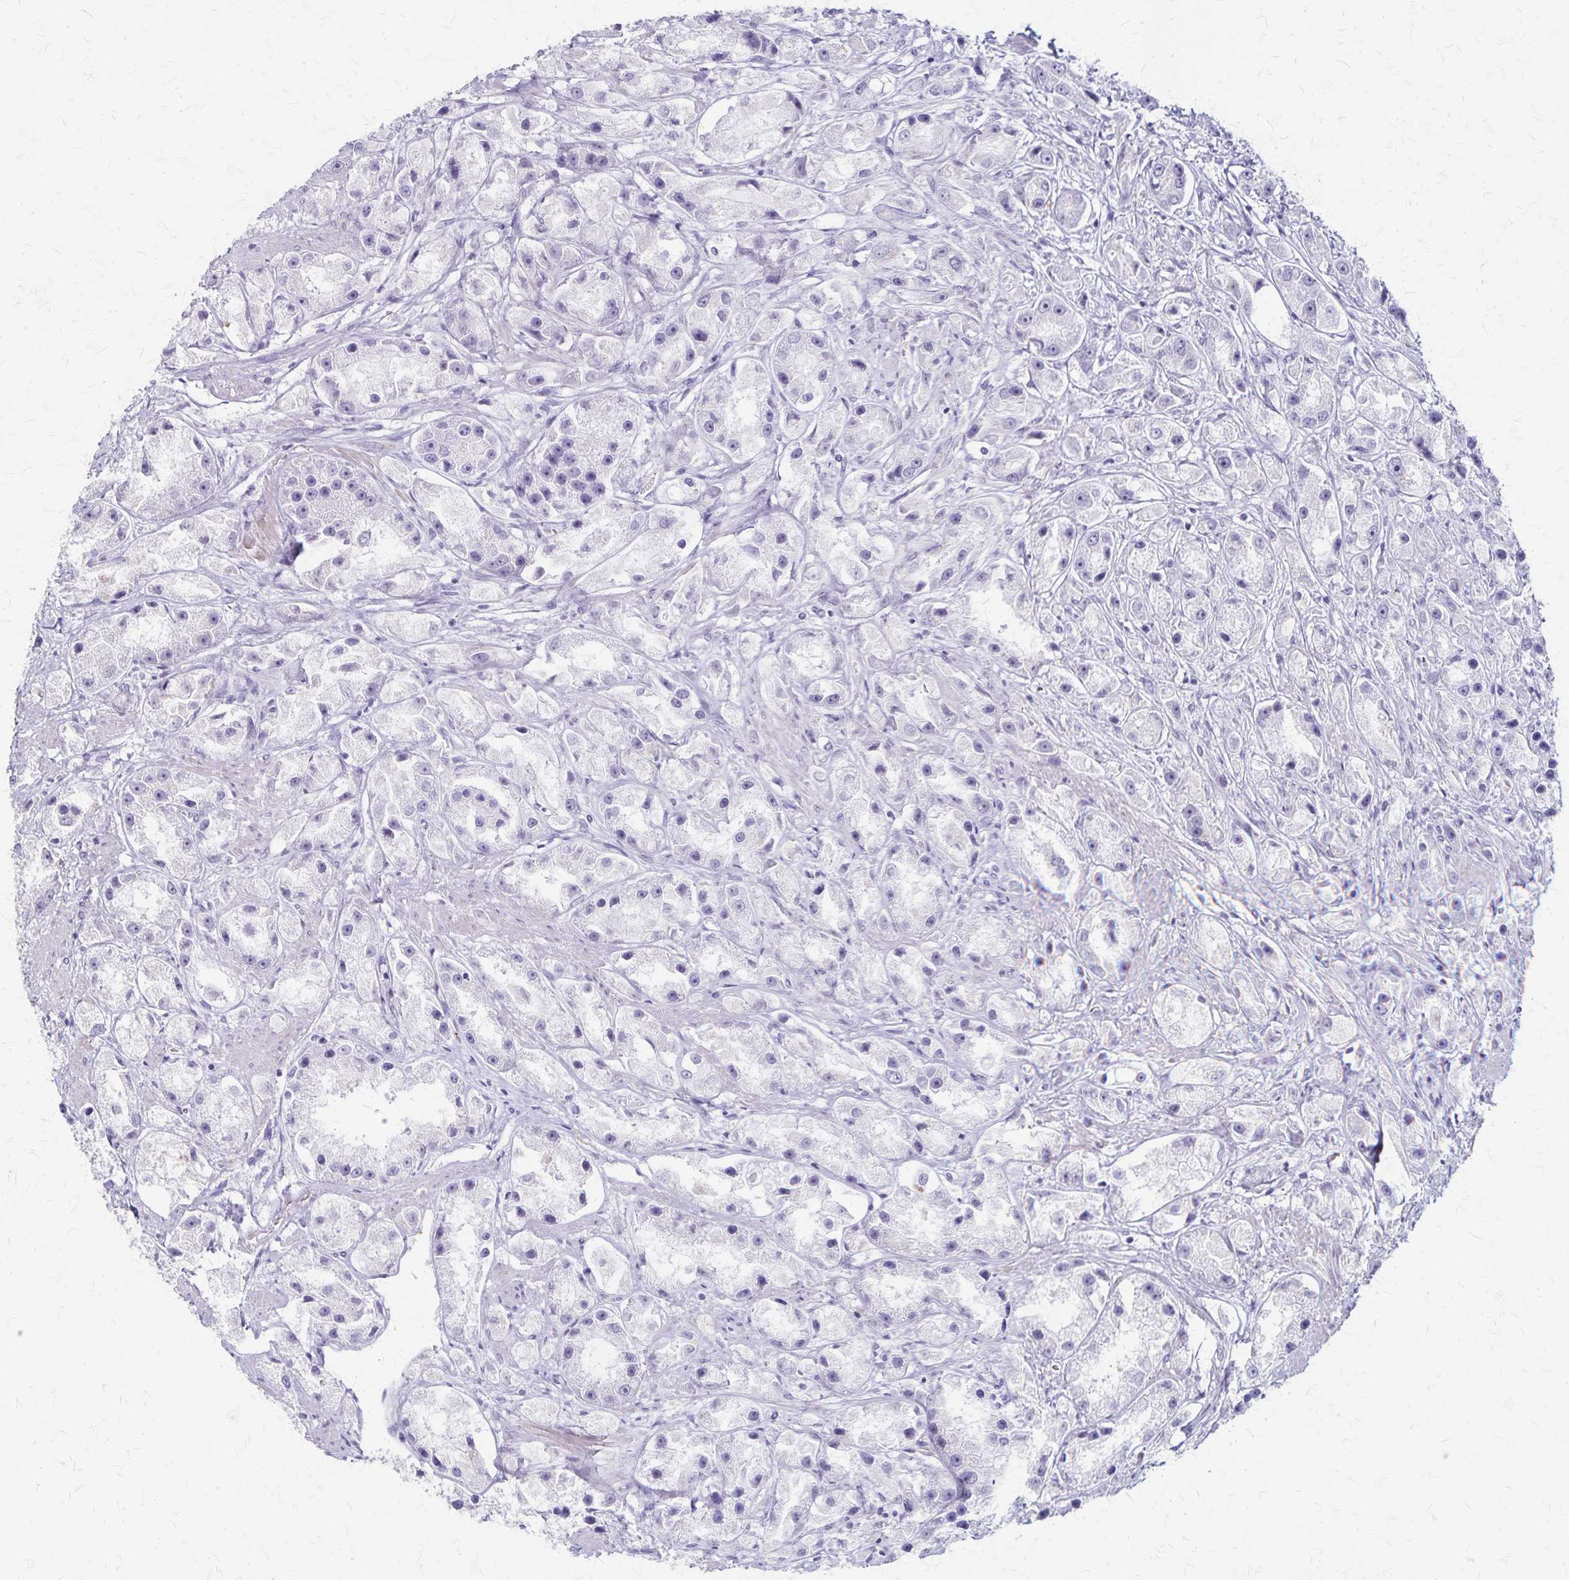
{"staining": {"intensity": "negative", "quantity": "none", "location": "none"}, "tissue": "prostate cancer", "cell_type": "Tumor cells", "image_type": "cancer", "snomed": [{"axis": "morphology", "description": "Adenocarcinoma, High grade"}, {"axis": "topography", "description": "Prostate"}], "caption": "Immunohistochemical staining of human prostate high-grade adenocarcinoma displays no significant positivity in tumor cells.", "gene": "RASL10B", "patient": {"sex": "male", "age": 67}}